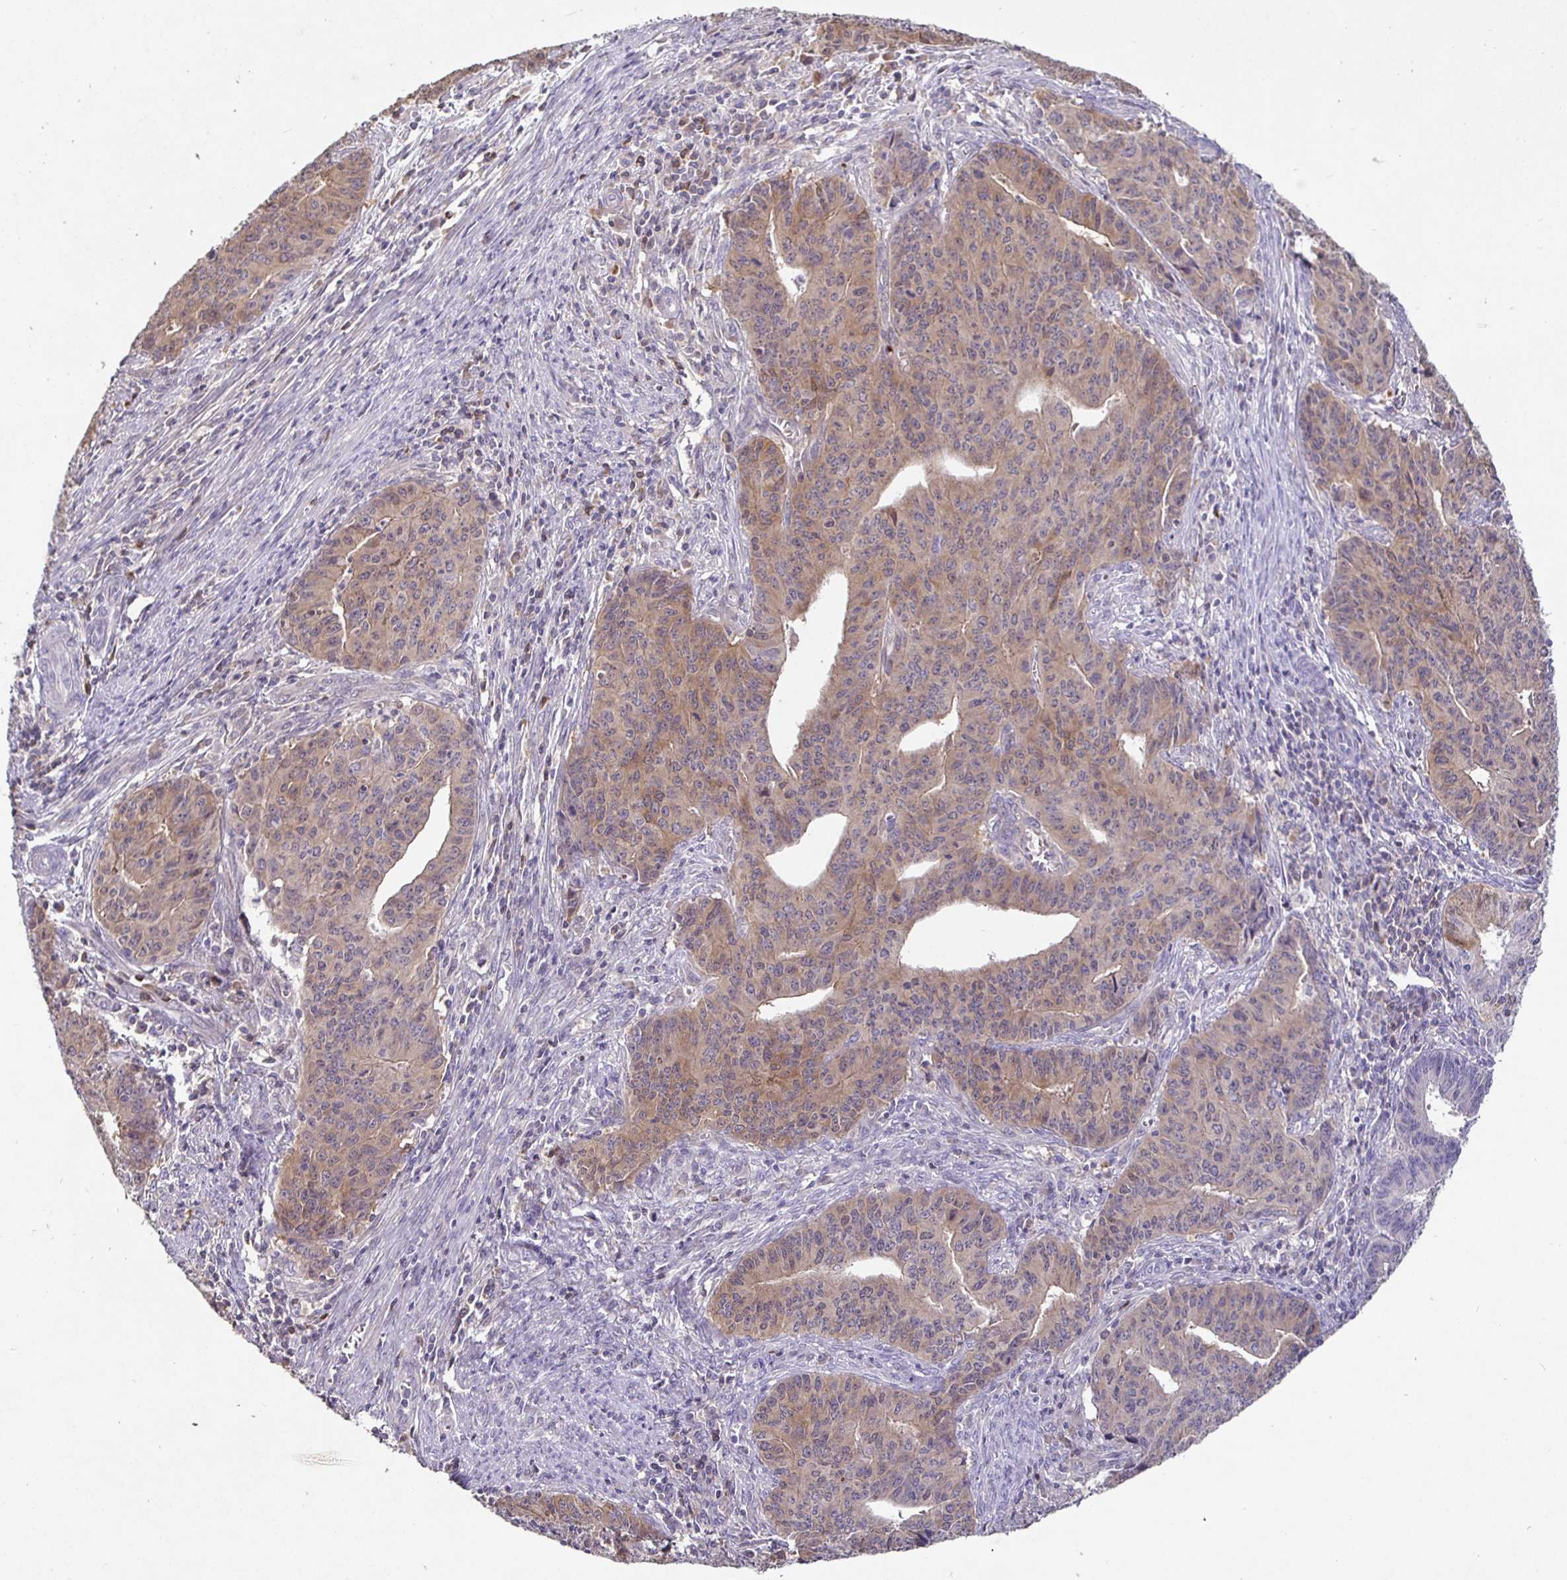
{"staining": {"intensity": "weak", "quantity": ">75%", "location": "cytoplasmic/membranous,nuclear"}, "tissue": "endometrial cancer", "cell_type": "Tumor cells", "image_type": "cancer", "snomed": [{"axis": "morphology", "description": "Adenocarcinoma, NOS"}, {"axis": "topography", "description": "Endometrium"}], "caption": "Endometrial adenocarcinoma stained for a protein exhibits weak cytoplasmic/membranous and nuclear positivity in tumor cells.", "gene": "SHISA4", "patient": {"sex": "female", "age": 59}}